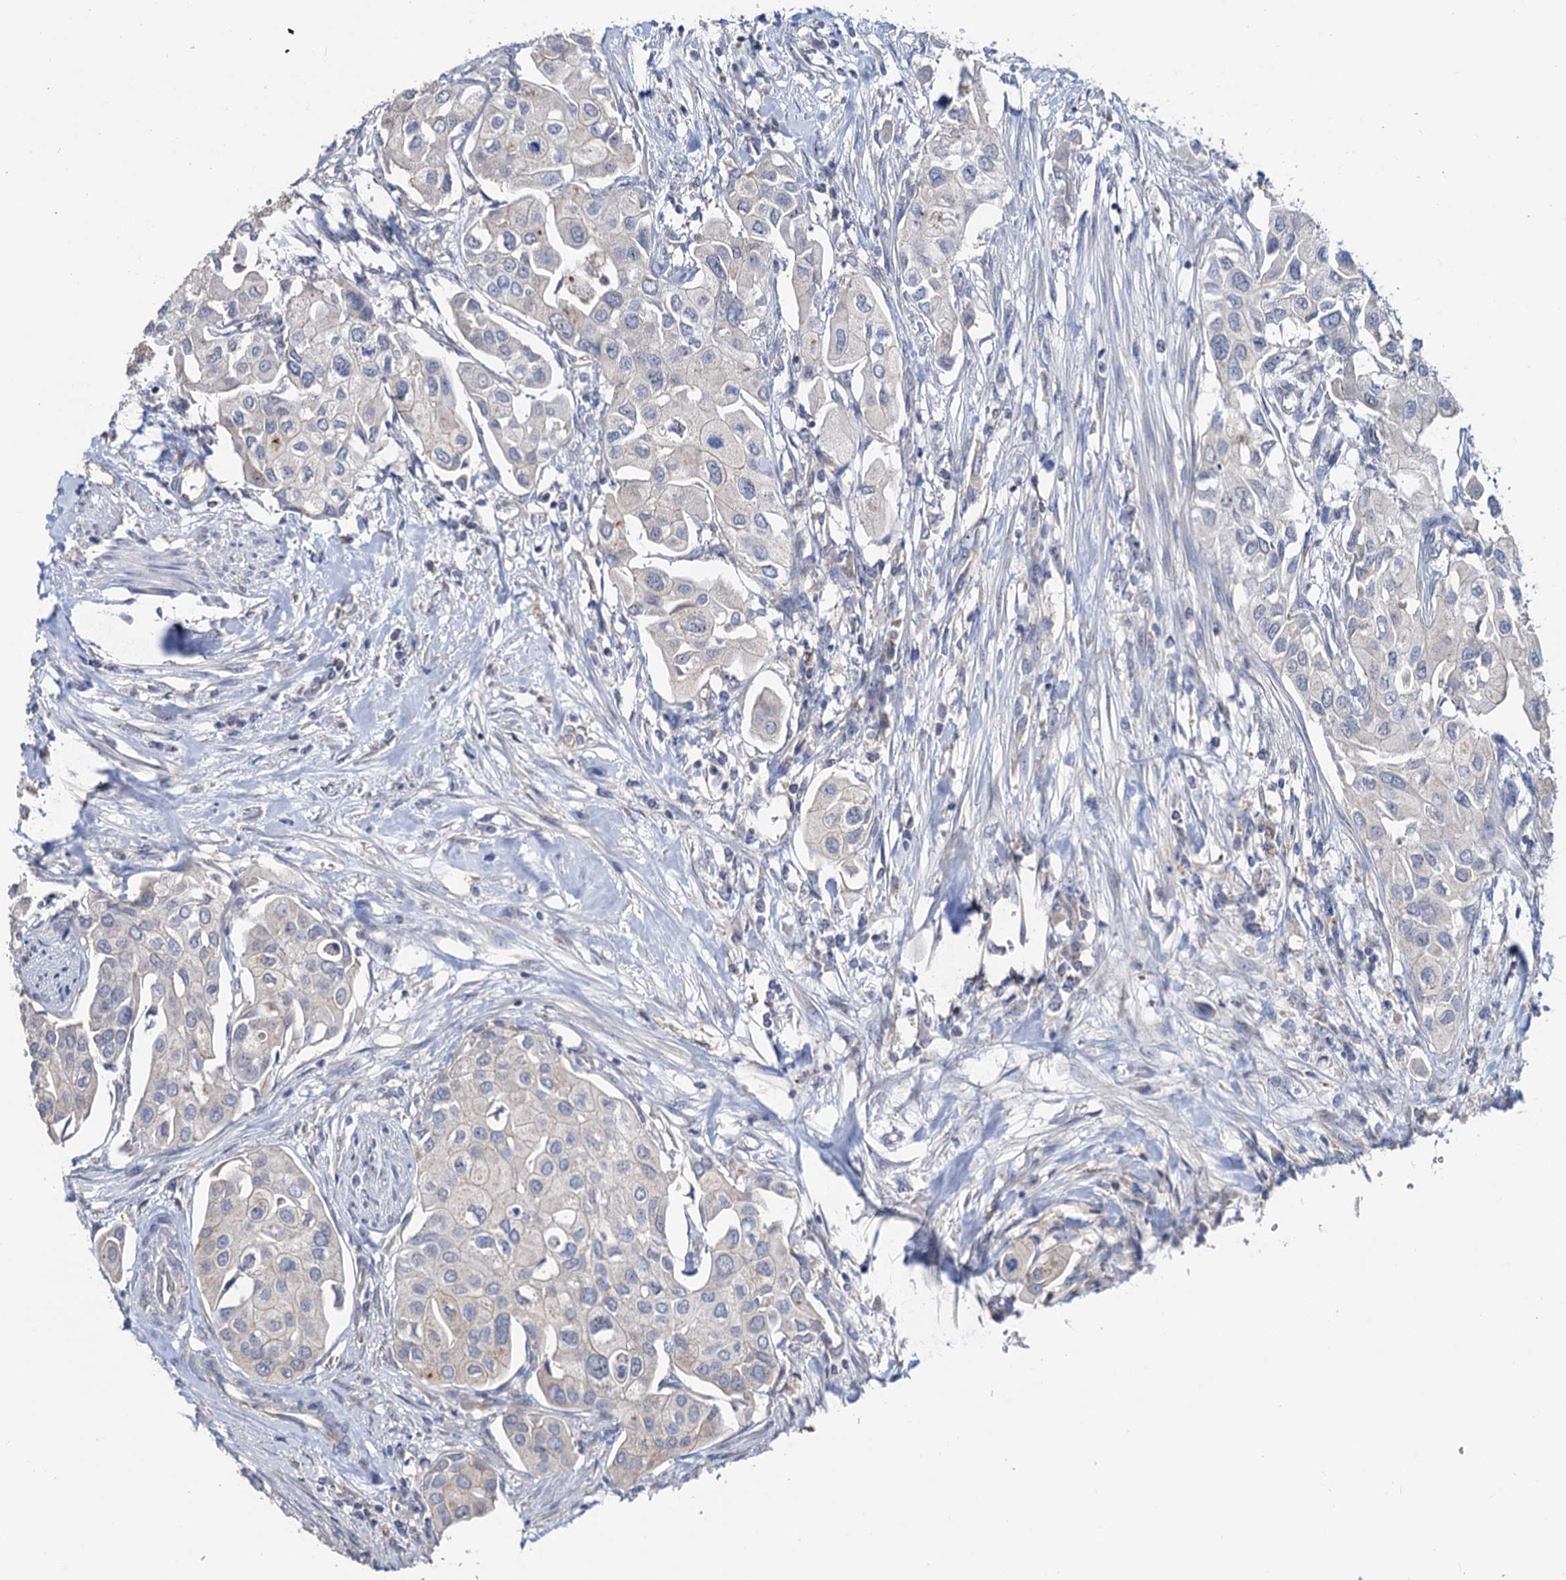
{"staining": {"intensity": "negative", "quantity": "none", "location": "none"}, "tissue": "urothelial cancer", "cell_type": "Tumor cells", "image_type": "cancer", "snomed": [{"axis": "morphology", "description": "Urothelial carcinoma, High grade"}, {"axis": "topography", "description": "Urinary bladder"}], "caption": "An image of urothelial cancer stained for a protein exhibits no brown staining in tumor cells.", "gene": "C2CD3", "patient": {"sex": "male", "age": 64}}